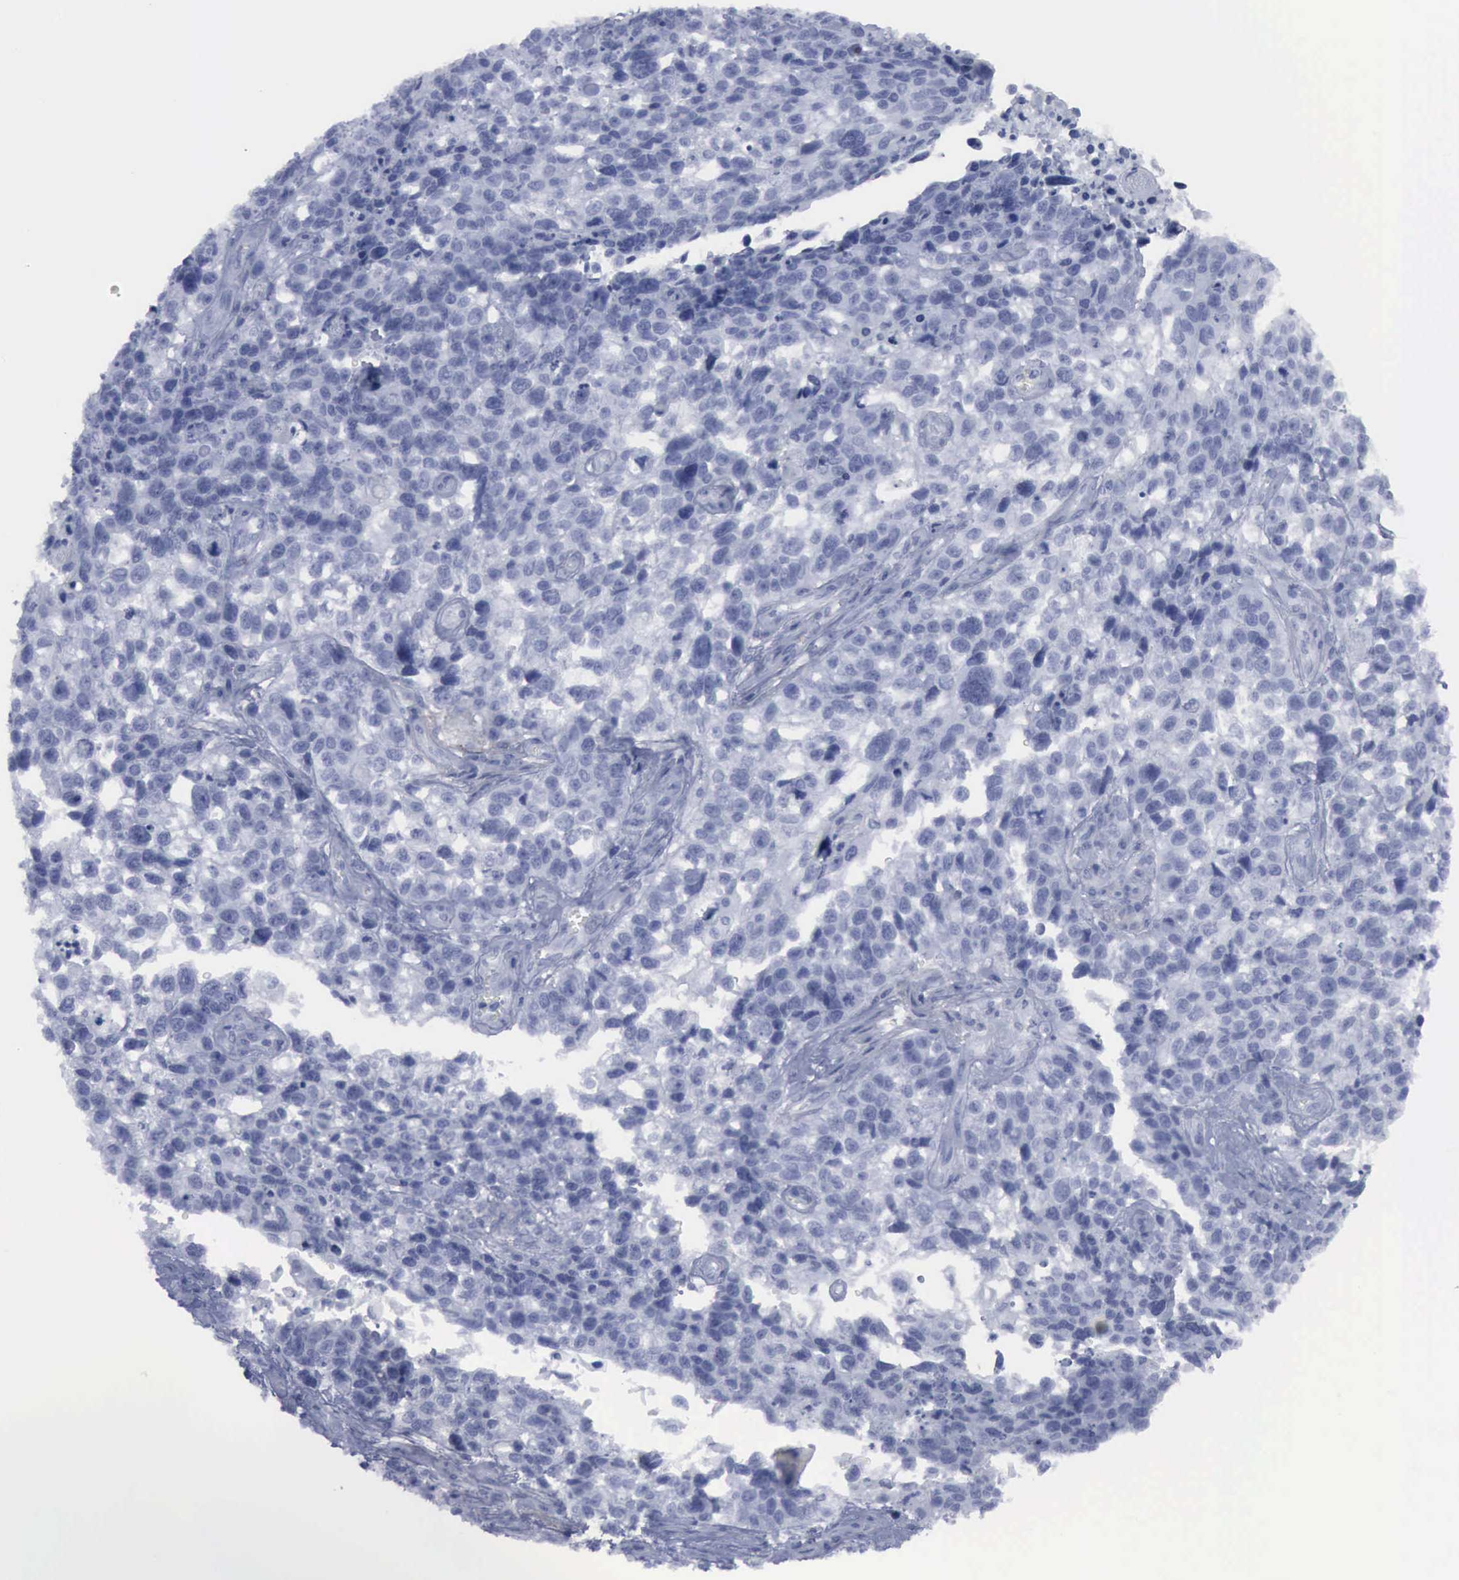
{"staining": {"intensity": "negative", "quantity": "none", "location": "none"}, "tissue": "lung cancer", "cell_type": "Tumor cells", "image_type": "cancer", "snomed": [{"axis": "morphology", "description": "Squamous cell carcinoma, NOS"}, {"axis": "topography", "description": "Lymph node"}, {"axis": "topography", "description": "Lung"}], "caption": "This is a histopathology image of immunohistochemistry staining of lung cancer, which shows no staining in tumor cells. (Immunohistochemistry (ihc), brightfield microscopy, high magnification).", "gene": "VCAM1", "patient": {"sex": "male", "age": 74}}